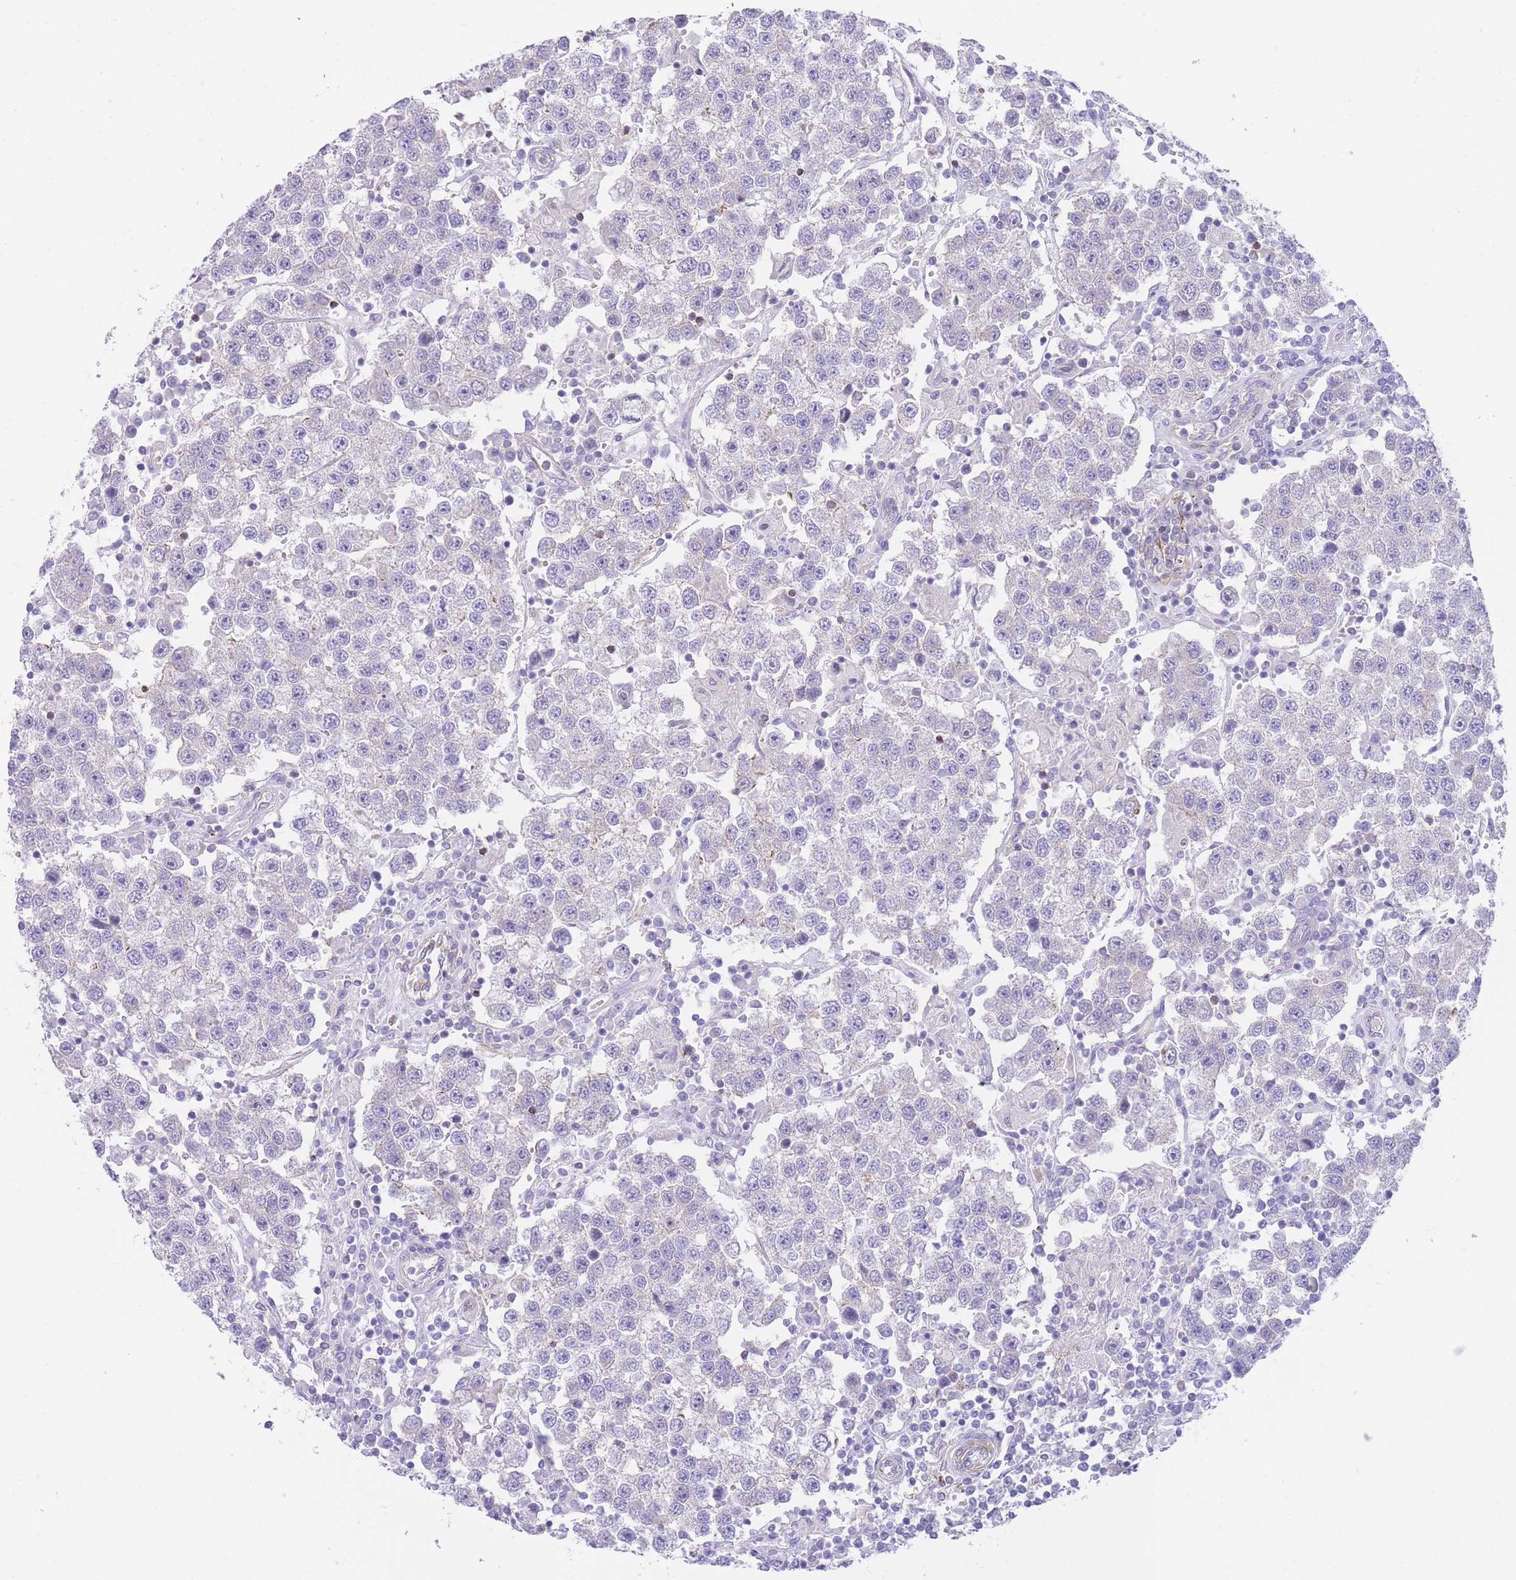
{"staining": {"intensity": "negative", "quantity": "none", "location": "none"}, "tissue": "testis cancer", "cell_type": "Tumor cells", "image_type": "cancer", "snomed": [{"axis": "morphology", "description": "Seminoma, NOS"}, {"axis": "topography", "description": "Testis"}], "caption": "Immunohistochemistry image of human testis cancer stained for a protein (brown), which shows no staining in tumor cells. (Brightfield microscopy of DAB (3,3'-diaminobenzidine) immunohistochemistry at high magnification).", "gene": "LDB3", "patient": {"sex": "male", "age": 37}}